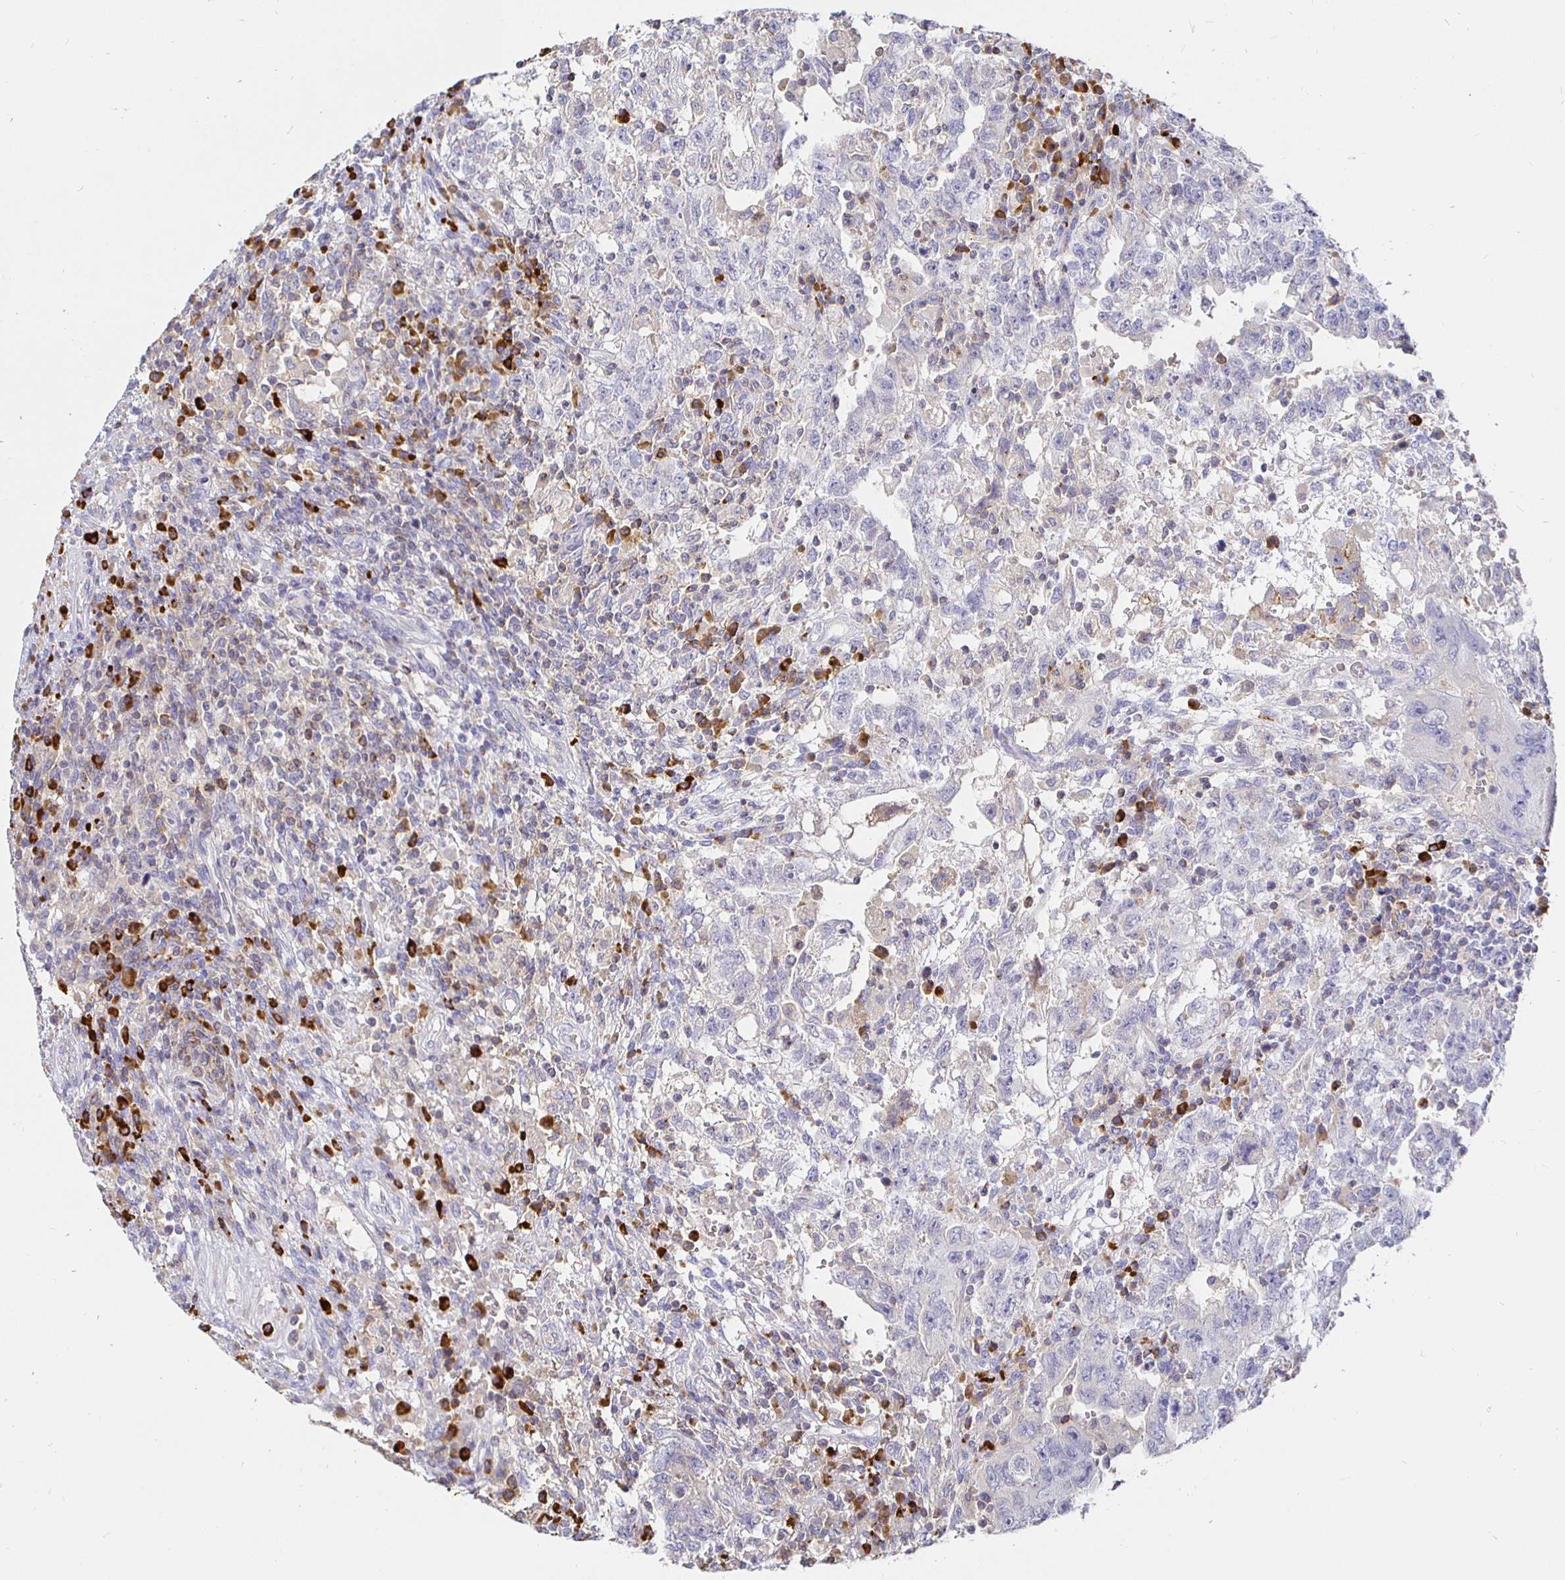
{"staining": {"intensity": "negative", "quantity": "none", "location": "none"}, "tissue": "testis cancer", "cell_type": "Tumor cells", "image_type": "cancer", "snomed": [{"axis": "morphology", "description": "Carcinoma, Embryonal, NOS"}, {"axis": "topography", "description": "Testis"}], "caption": "IHC image of neoplastic tissue: testis cancer stained with DAB reveals no significant protein expression in tumor cells.", "gene": "CXCR3", "patient": {"sex": "male", "age": 26}}